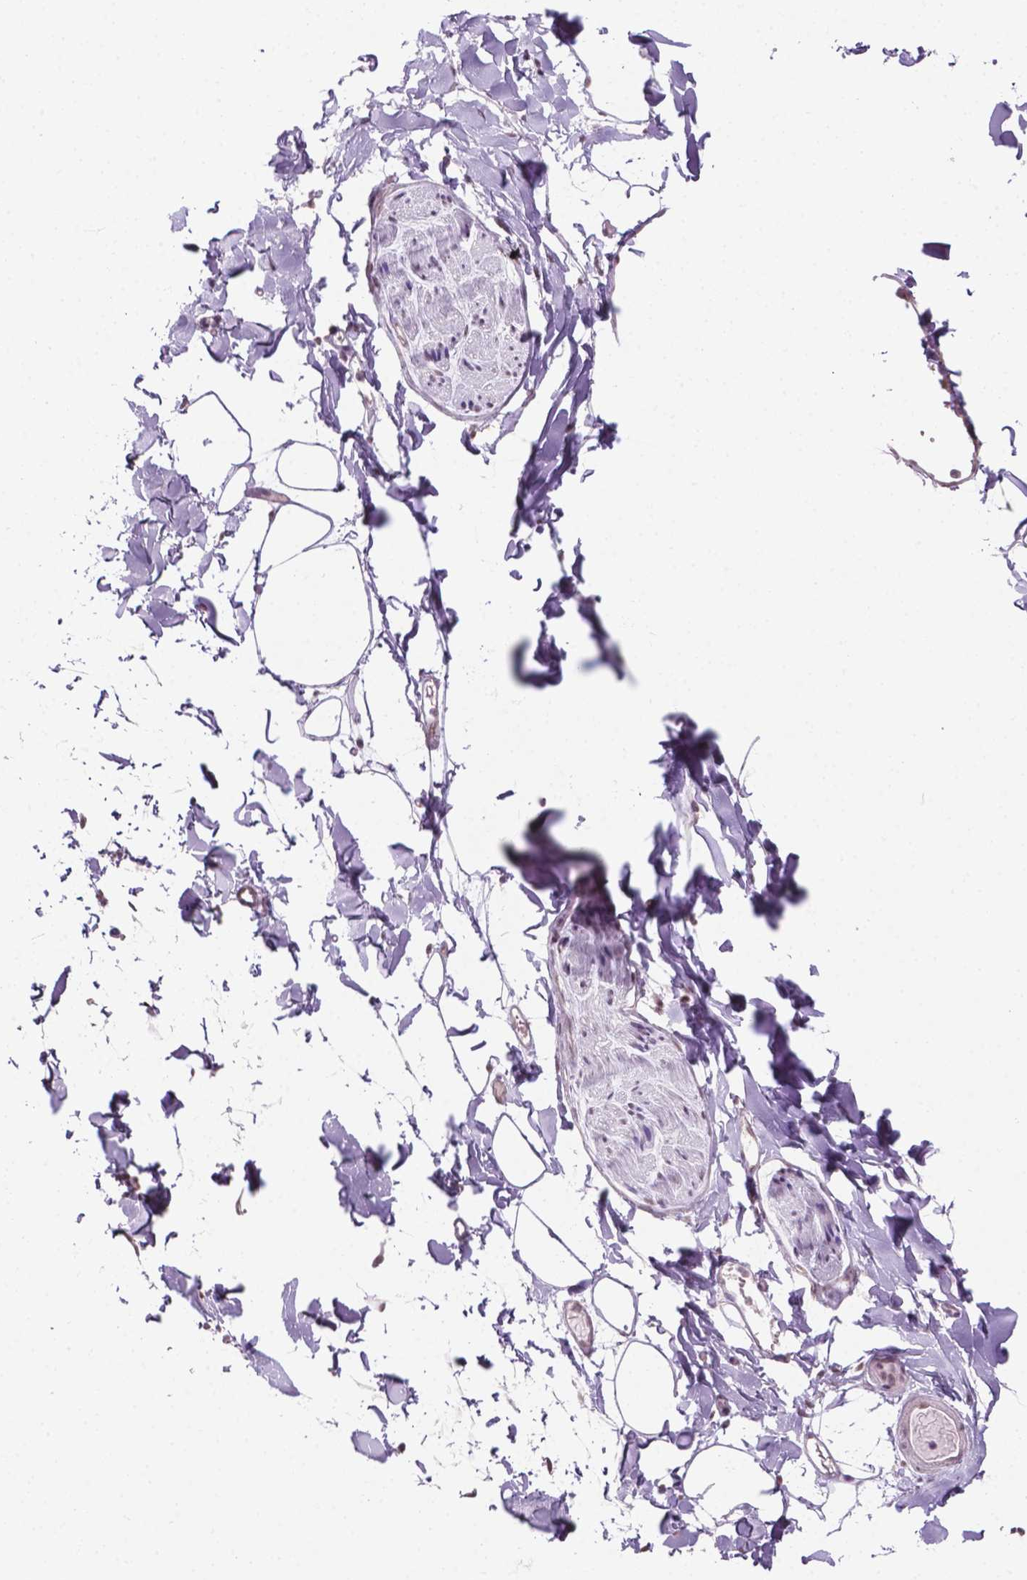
{"staining": {"intensity": "negative", "quantity": "none", "location": "none"}, "tissue": "adipose tissue", "cell_type": "Adipocytes", "image_type": "normal", "snomed": [{"axis": "morphology", "description": "Normal tissue, NOS"}, {"axis": "topography", "description": "Gallbladder"}, {"axis": "topography", "description": "Peripheral nerve tissue"}], "caption": "Immunohistochemistry photomicrograph of normal adipose tissue stained for a protein (brown), which demonstrates no positivity in adipocytes.", "gene": "PHAX", "patient": {"sex": "female", "age": 45}}